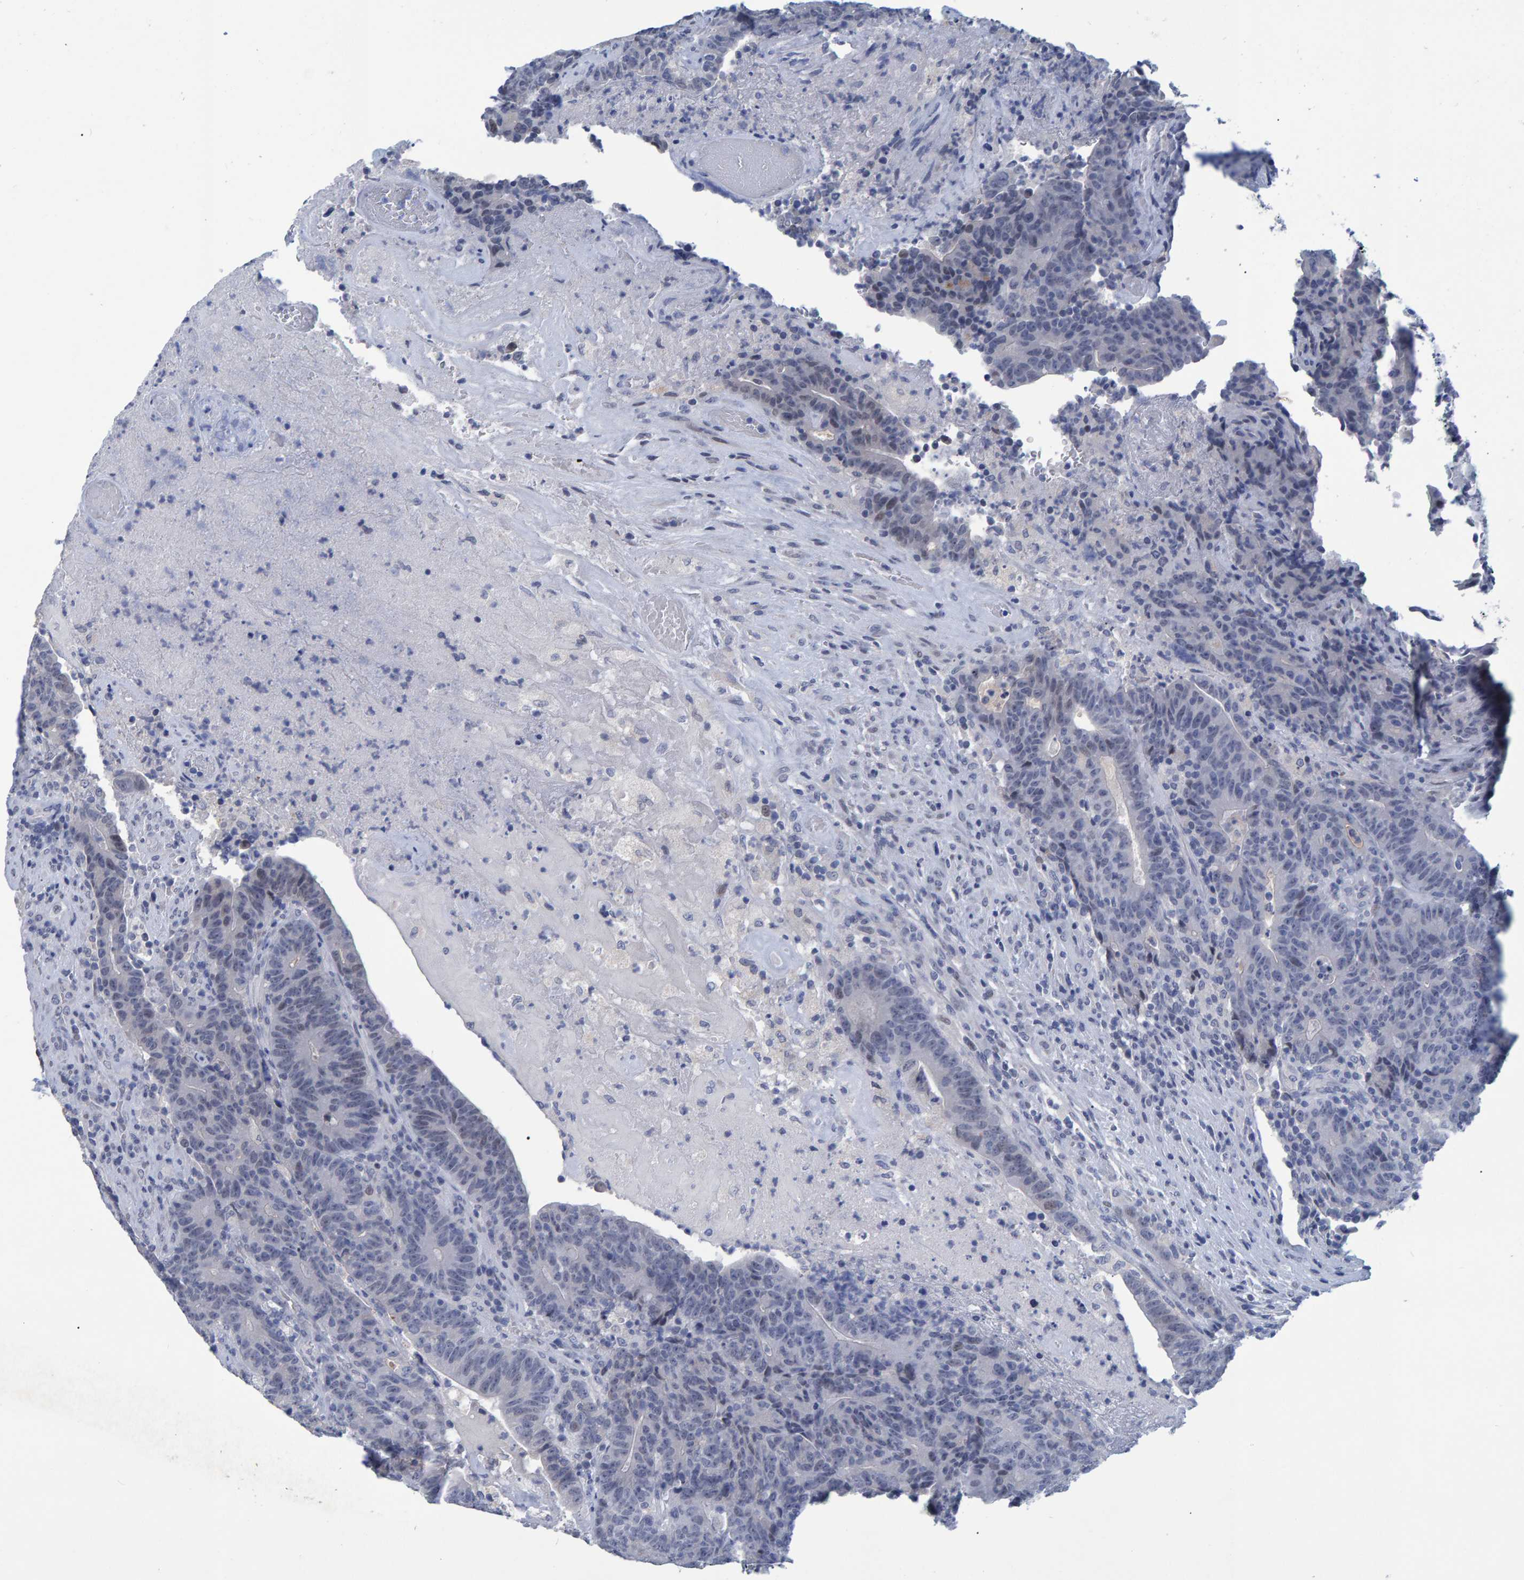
{"staining": {"intensity": "negative", "quantity": "none", "location": "none"}, "tissue": "colorectal cancer", "cell_type": "Tumor cells", "image_type": "cancer", "snomed": [{"axis": "morphology", "description": "Normal tissue, NOS"}, {"axis": "morphology", "description": "Adenocarcinoma, NOS"}, {"axis": "topography", "description": "Colon"}], "caption": "Immunohistochemistry (IHC) of colorectal cancer demonstrates no staining in tumor cells.", "gene": "PROCA1", "patient": {"sex": "female", "age": 75}}